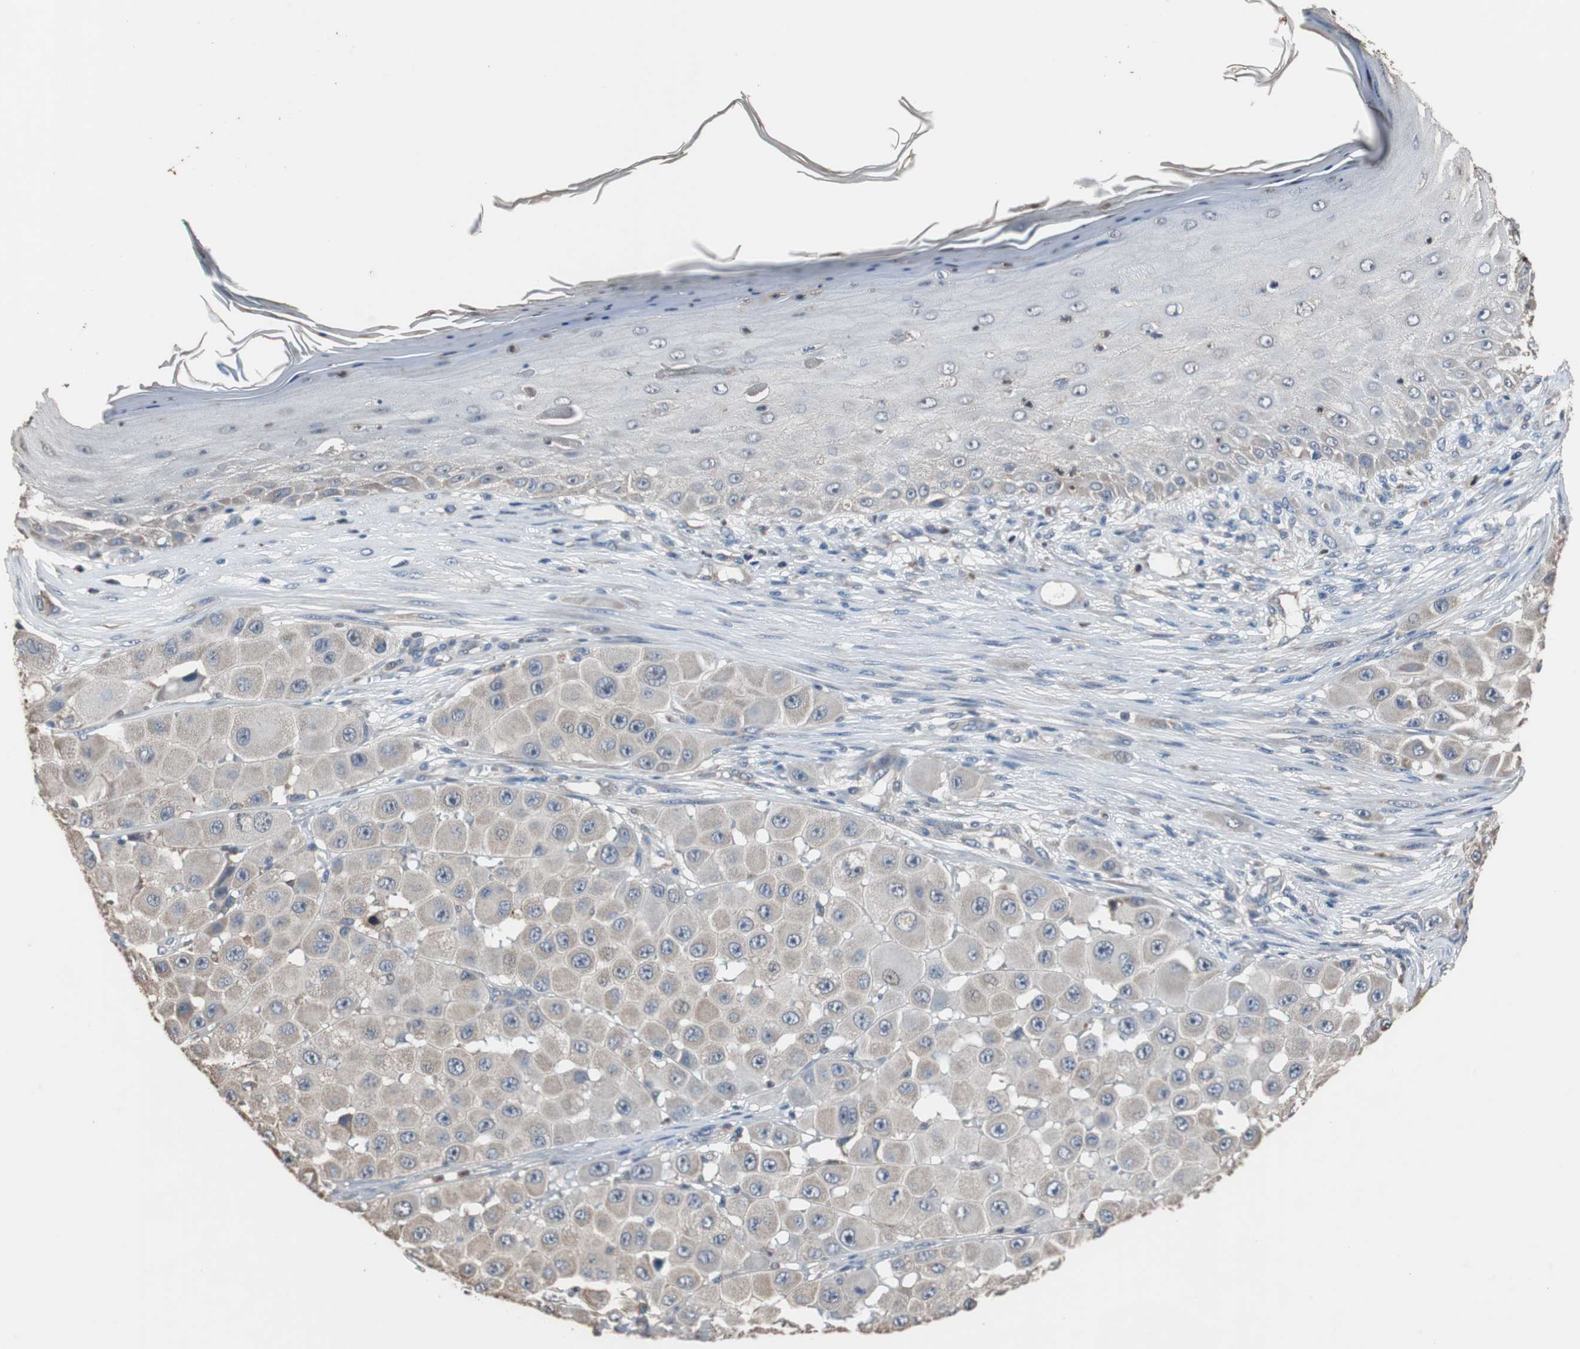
{"staining": {"intensity": "negative", "quantity": "none", "location": "none"}, "tissue": "melanoma", "cell_type": "Tumor cells", "image_type": "cancer", "snomed": [{"axis": "morphology", "description": "Malignant melanoma, NOS"}, {"axis": "topography", "description": "Skin"}], "caption": "A high-resolution photomicrograph shows IHC staining of malignant melanoma, which displays no significant positivity in tumor cells. Brightfield microscopy of immunohistochemistry stained with DAB (3,3'-diaminobenzidine) (brown) and hematoxylin (blue), captured at high magnification.", "gene": "SCIMP", "patient": {"sex": "female", "age": 81}}